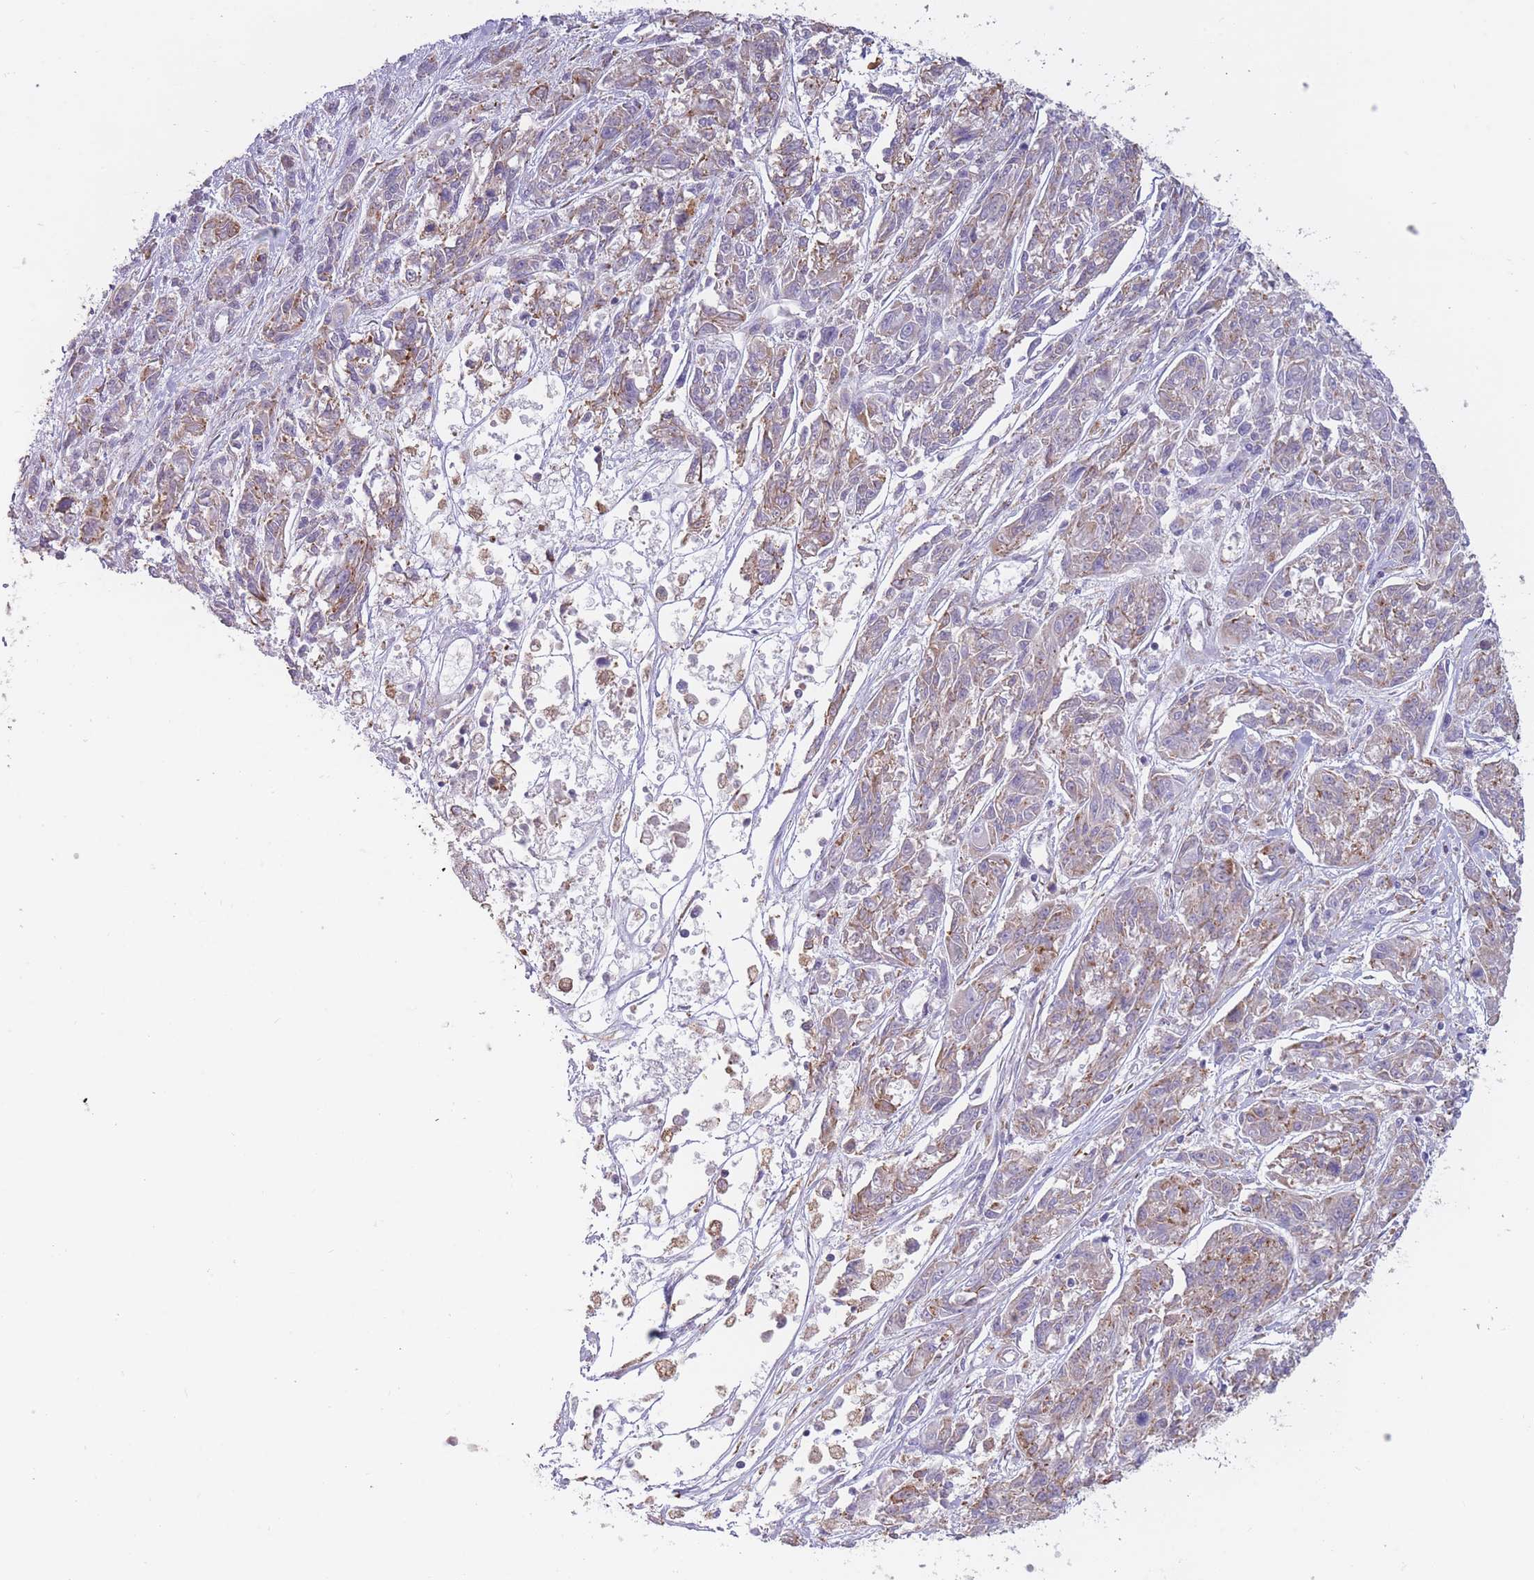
{"staining": {"intensity": "weak", "quantity": "25%-75%", "location": "cytoplasmic/membranous"}, "tissue": "melanoma", "cell_type": "Tumor cells", "image_type": "cancer", "snomed": [{"axis": "morphology", "description": "Malignant melanoma, NOS"}, {"axis": "topography", "description": "Skin"}], "caption": "This photomicrograph demonstrates immunohistochemistry (IHC) staining of malignant melanoma, with low weak cytoplasmic/membranous staining in approximately 25%-75% of tumor cells.", "gene": "TRAPPC5", "patient": {"sex": "male", "age": 53}}